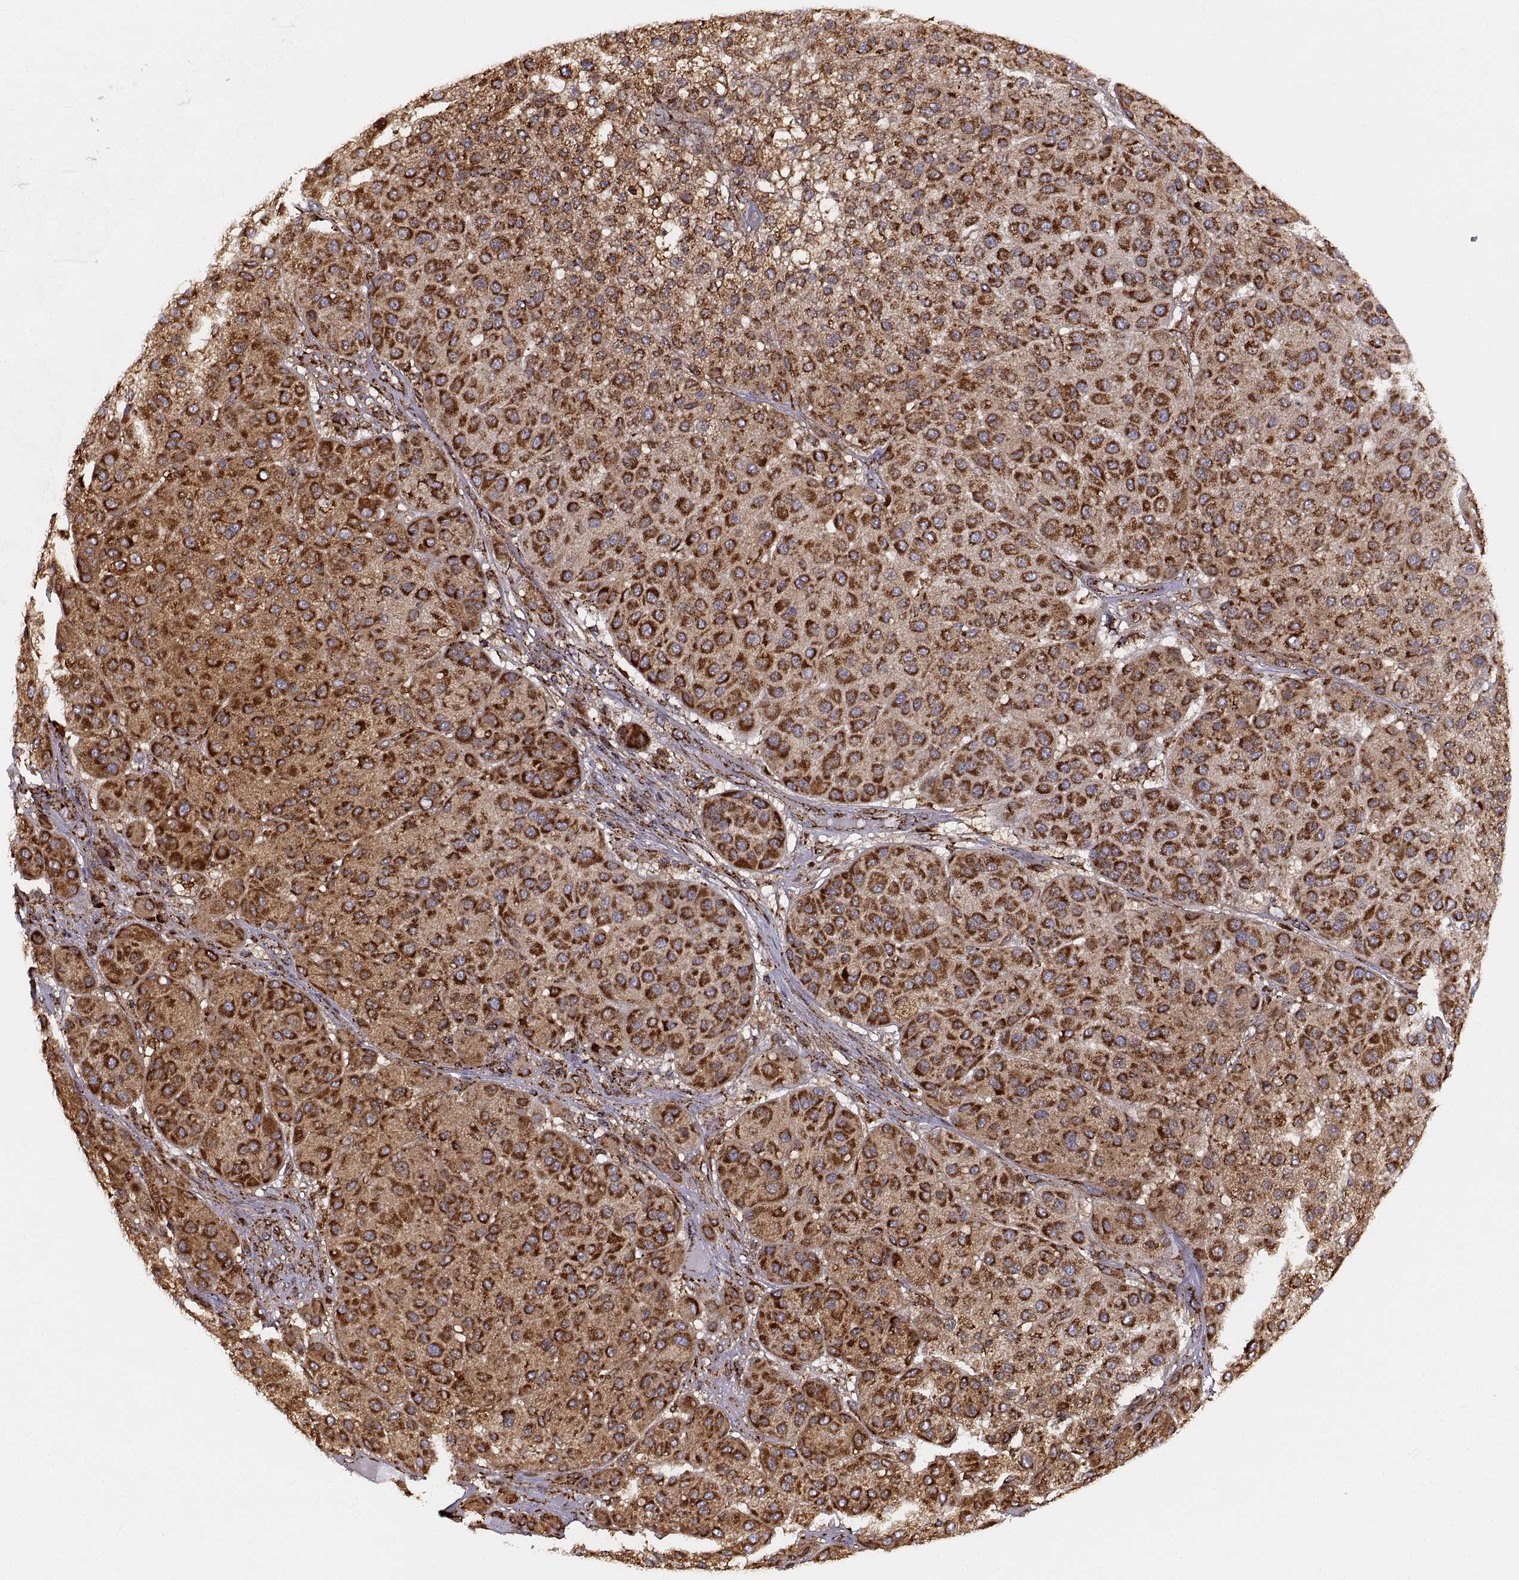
{"staining": {"intensity": "strong", "quantity": ">75%", "location": "cytoplasmic/membranous"}, "tissue": "melanoma", "cell_type": "Tumor cells", "image_type": "cancer", "snomed": [{"axis": "morphology", "description": "Malignant melanoma, Metastatic site"}, {"axis": "topography", "description": "Smooth muscle"}], "caption": "A histopathology image showing strong cytoplasmic/membranous staining in about >75% of tumor cells in malignant melanoma (metastatic site), as visualized by brown immunohistochemical staining.", "gene": "ARSD", "patient": {"sex": "male", "age": 41}}